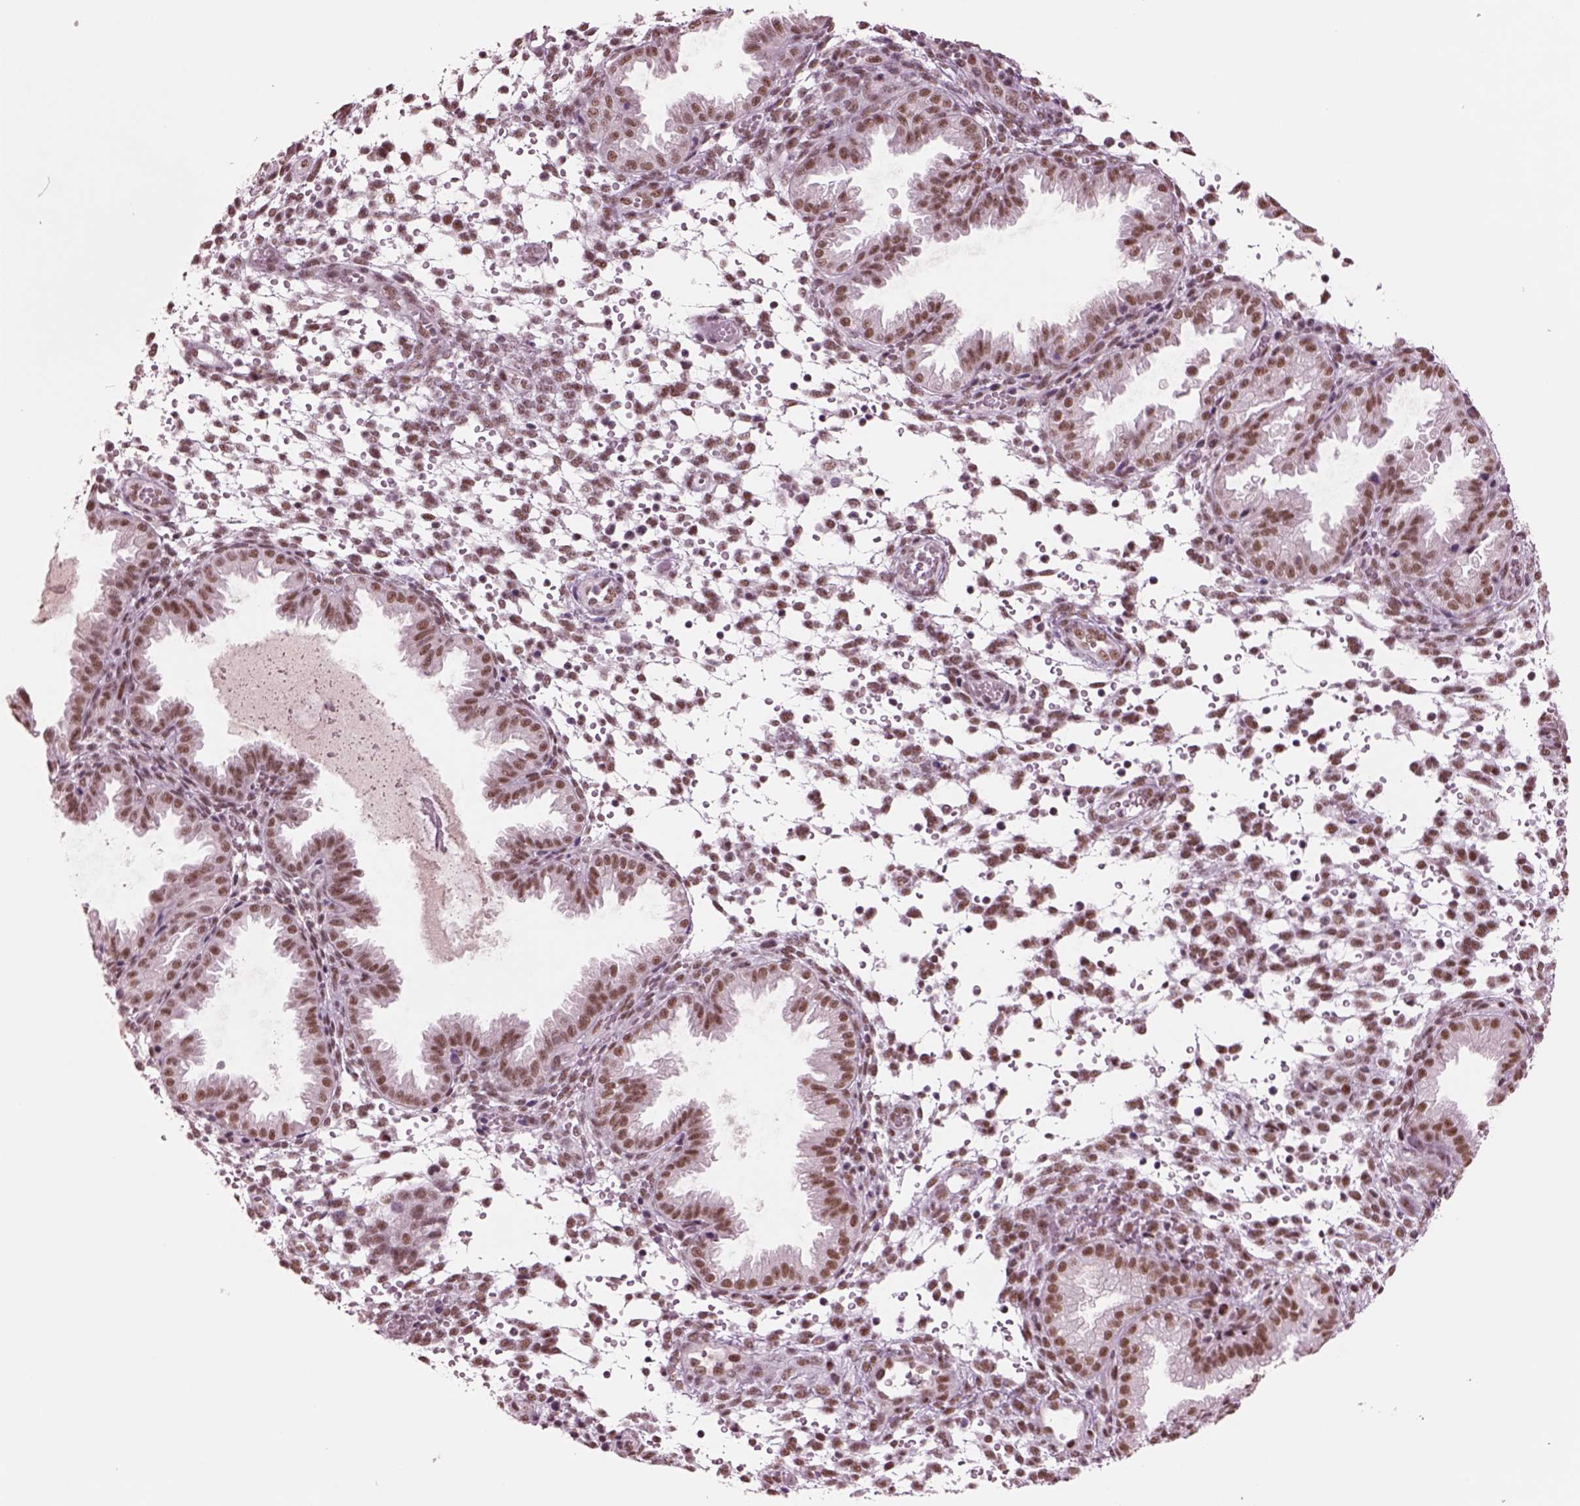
{"staining": {"intensity": "moderate", "quantity": ">75%", "location": "nuclear"}, "tissue": "endometrium", "cell_type": "Cells in endometrial stroma", "image_type": "normal", "snomed": [{"axis": "morphology", "description": "Normal tissue, NOS"}, {"axis": "topography", "description": "Endometrium"}], "caption": "Immunohistochemical staining of unremarkable human endometrium demonstrates >75% levels of moderate nuclear protein staining in about >75% of cells in endometrial stroma.", "gene": "SEPHS1", "patient": {"sex": "female", "age": 33}}